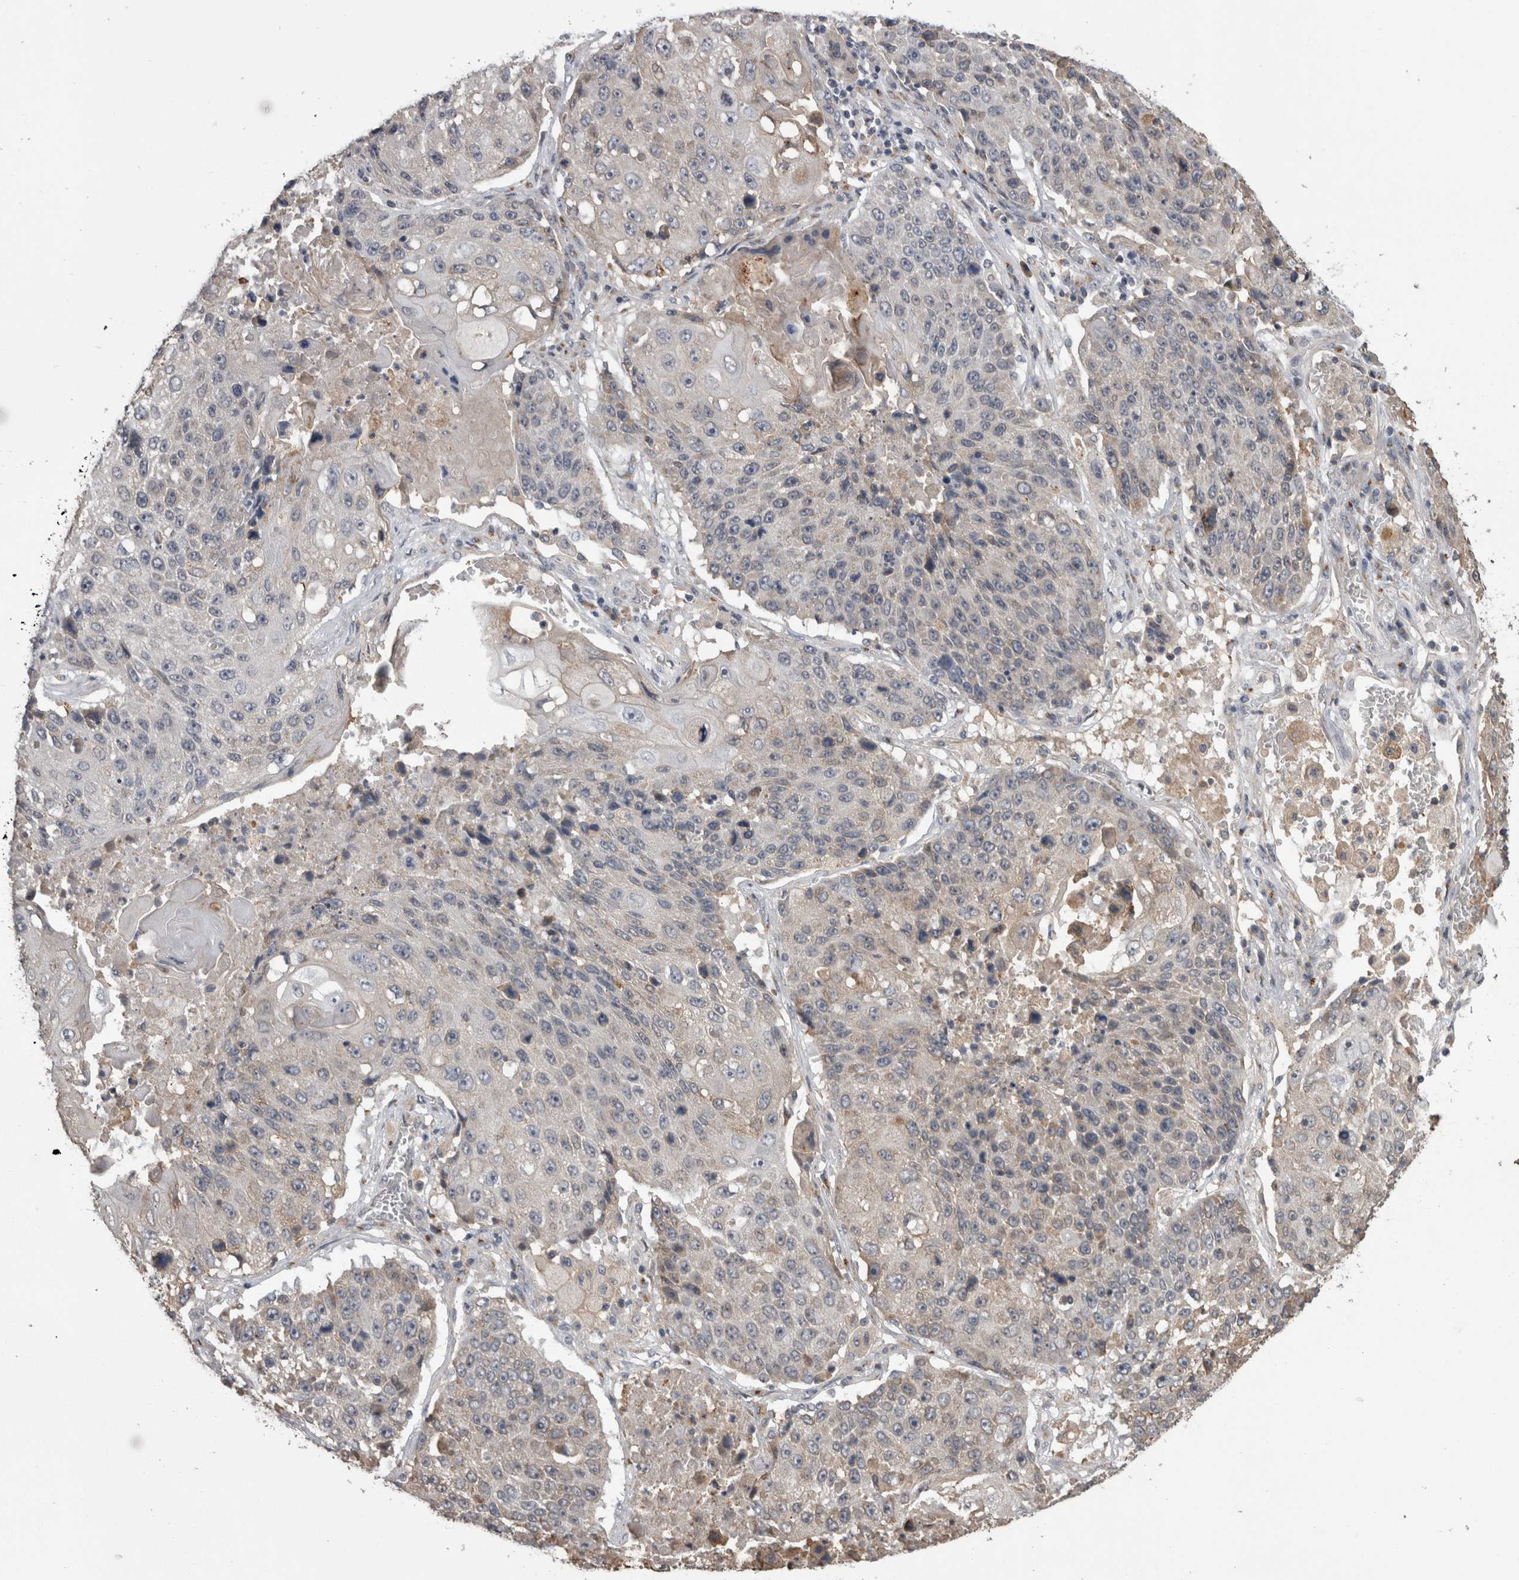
{"staining": {"intensity": "weak", "quantity": "25%-75%", "location": "cytoplasmic/membranous"}, "tissue": "lung cancer", "cell_type": "Tumor cells", "image_type": "cancer", "snomed": [{"axis": "morphology", "description": "Squamous cell carcinoma, NOS"}, {"axis": "topography", "description": "Lung"}], "caption": "High-magnification brightfield microscopy of lung squamous cell carcinoma stained with DAB (brown) and counterstained with hematoxylin (blue). tumor cells exhibit weak cytoplasmic/membranous expression is identified in approximately25%-75% of cells. (IHC, brightfield microscopy, high magnification).", "gene": "ANXA13", "patient": {"sex": "male", "age": 61}}